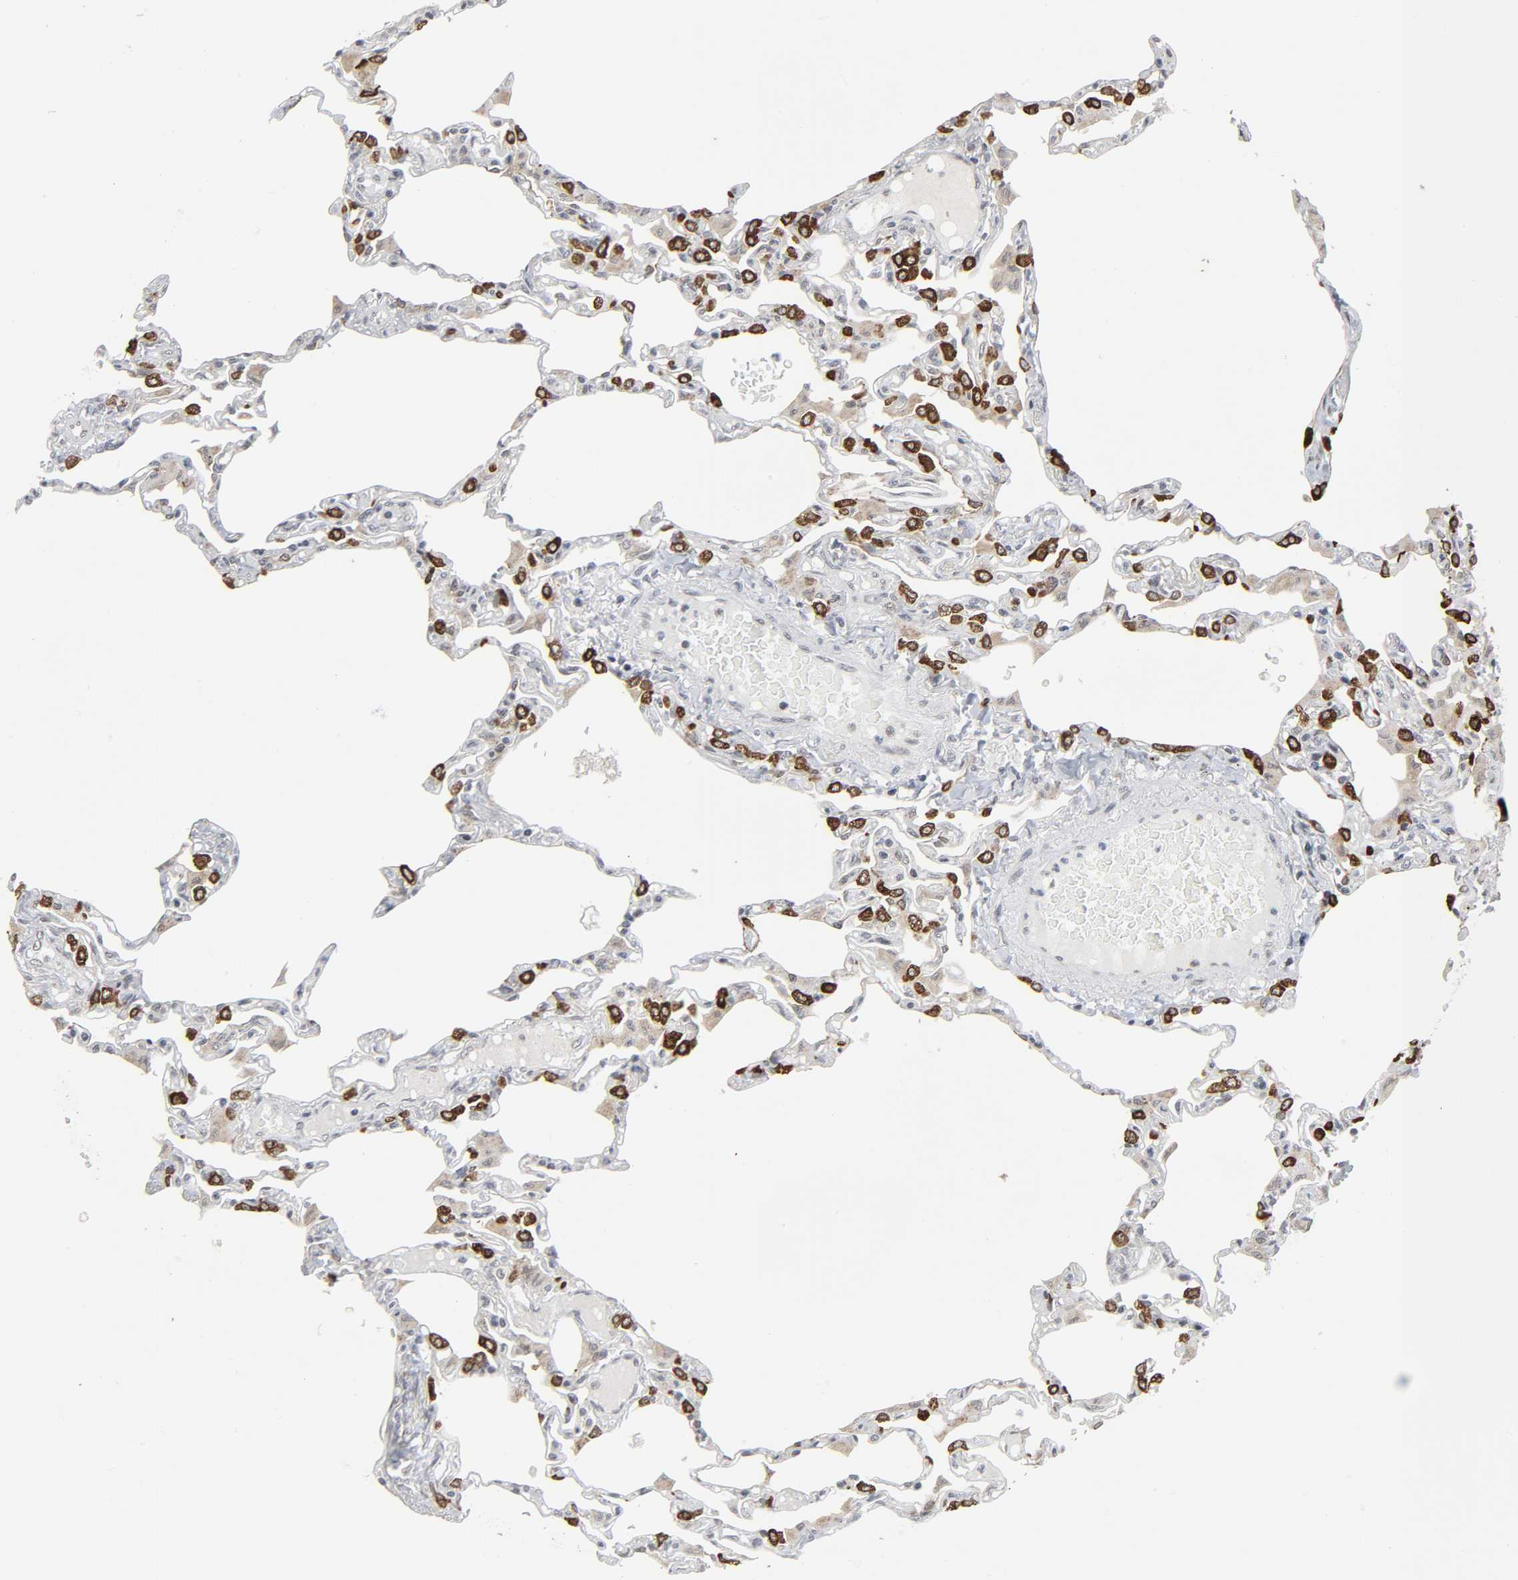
{"staining": {"intensity": "strong", "quantity": "25%-75%", "location": "cytoplasmic/membranous"}, "tissue": "lung", "cell_type": "Alveolar cells", "image_type": "normal", "snomed": [{"axis": "morphology", "description": "Normal tissue, NOS"}, {"axis": "topography", "description": "Lung"}], "caption": "High-power microscopy captured an immunohistochemistry (IHC) micrograph of normal lung, revealing strong cytoplasmic/membranous expression in about 25%-75% of alveolar cells. The protein of interest is shown in brown color, while the nuclei are stained blue.", "gene": "MUC1", "patient": {"sex": "female", "age": 49}}